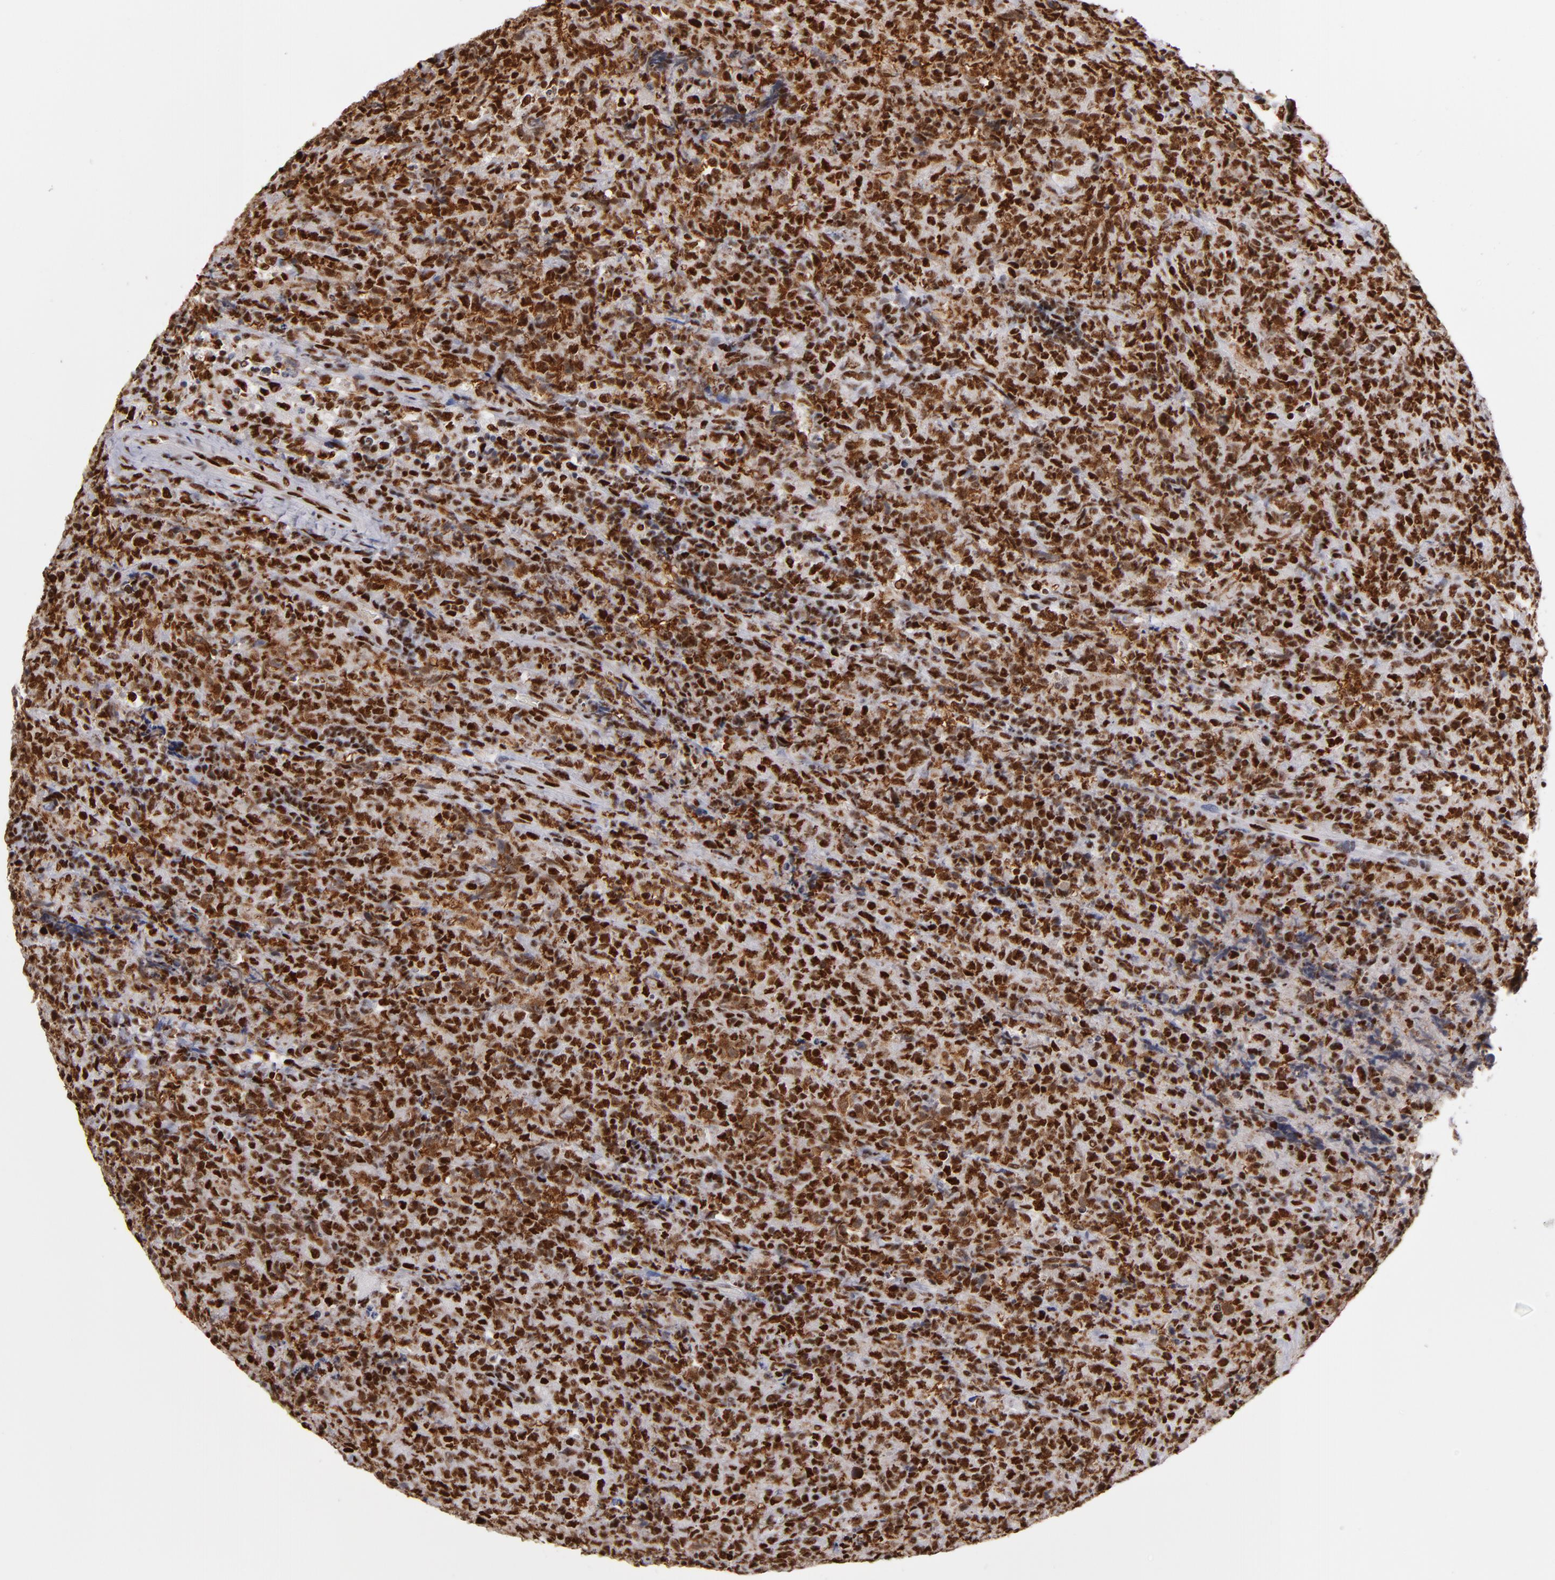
{"staining": {"intensity": "strong", "quantity": ">75%", "location": "nuclear"}, "tissue": "lymphoma", "cell_type": "Tumor cells", "image_type": "cancer", "snomed": [{"axis": "morphology", "description": "Malignant lymphoma, non-Hodgkin's type, High grade"}, {"axis": "topography", "description": "Tonsil"}], "caption": "This is an image of immunohistochemistry (IHC) staining of lymphoma, which shows strong expression in the nuclear of tumor cells.", "gene": "MRE11", "patient": {"sex": "female", "age": 36}}